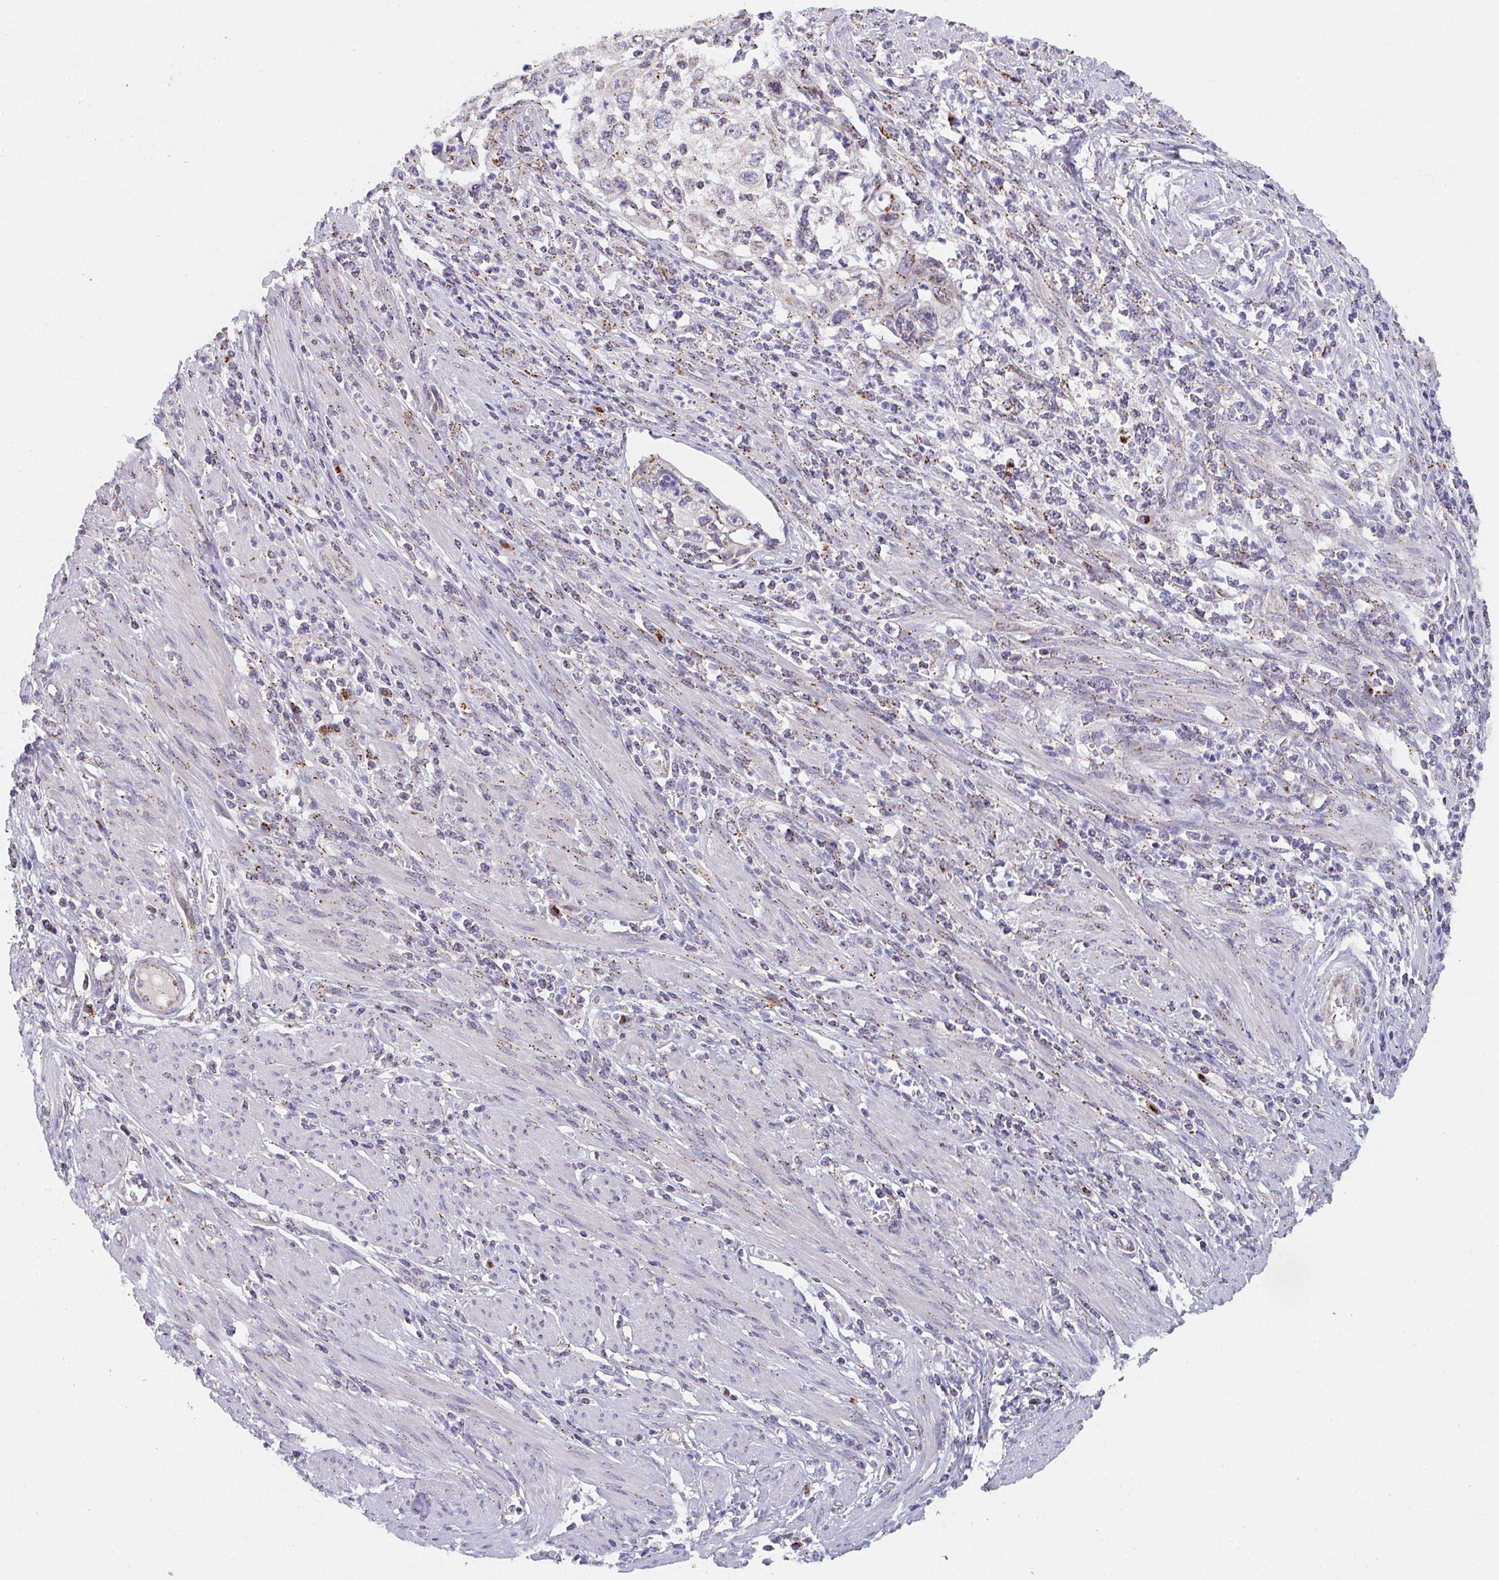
{"staining": {"intensity": "moderate", "quantity": "<25%", "location": "cytoplasmic/membranous"}, "tissue": "cervical cancer", "cell_type": "Tumor cells", "image_type": "cancer", "snomed": [{"axis": "morphology", "description": "Squamous cell carcinoma, NOS"}, {"axis": "topography", "description": "Cervix"}], "caption": "This is an image of IHC staining of squamous cell carcinoma (cervical), which shows moderate staining in the cytoplasmic/membranous of tumor cells.", "gene": "PROSER3", "patient": {"sex": "female", "age": 70}}